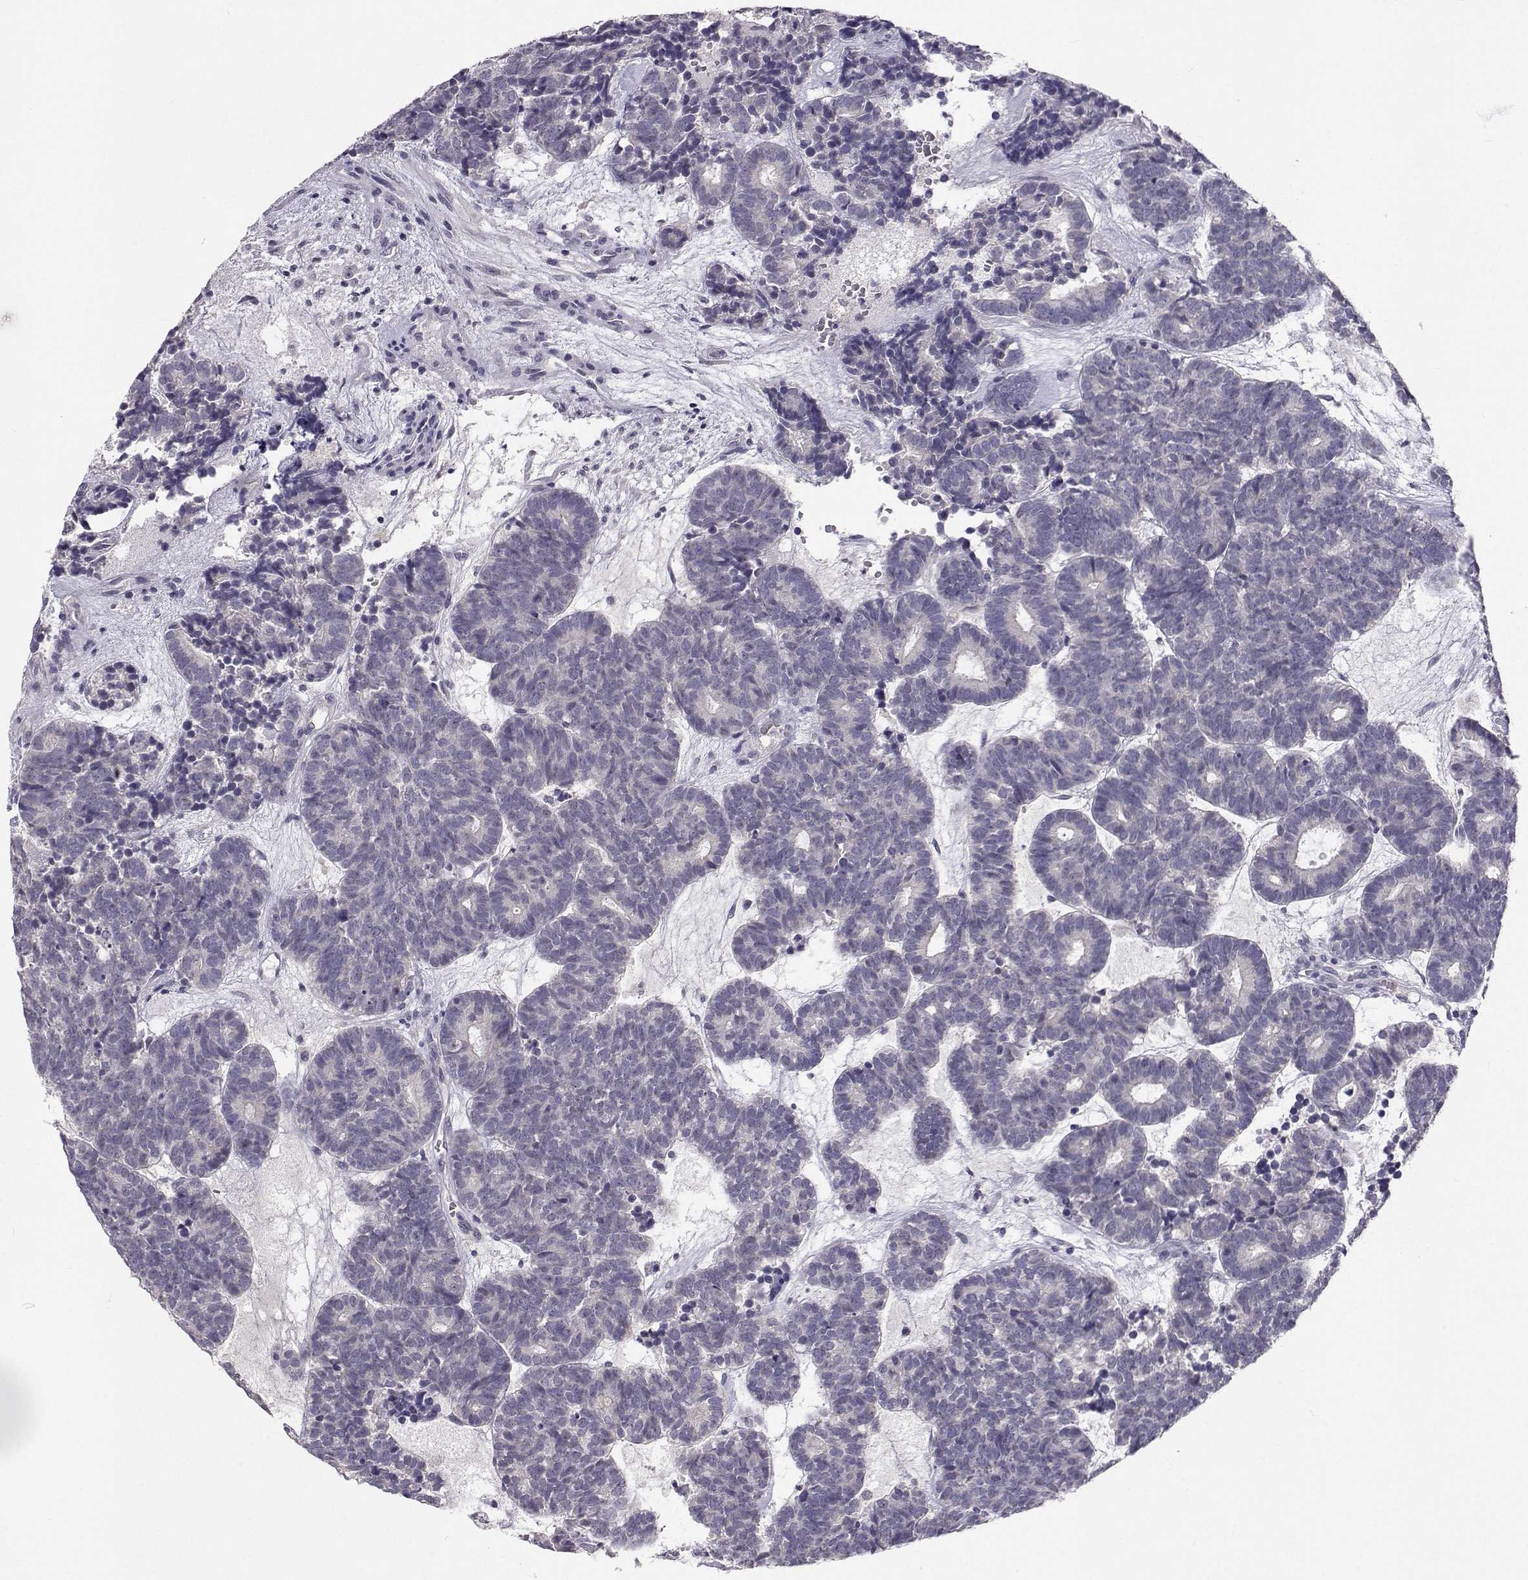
{"staining": {"intensity": "negative", "quantity": "none", "location": "none"}, "tissue": "head and neck cancer", "cell_type": "Tumor cells", "image_type": "cancer", "snomed": [{"axis": "morphology", "description": "Adenocarcinoma, NOS"}, {"axis": "topography", "description": "Head-Neck"}], "caption": "A high-resolution photomicrograph shows immunohistochemistry (IHC) staining of head and neck cancer, which exhibits no significant positivity in tumor cells. (DAB IHC visualized using brightfield microscopy, high magnification).", "gene": "SLC6A3", "patient": {"sex": "female", "age": 81}}